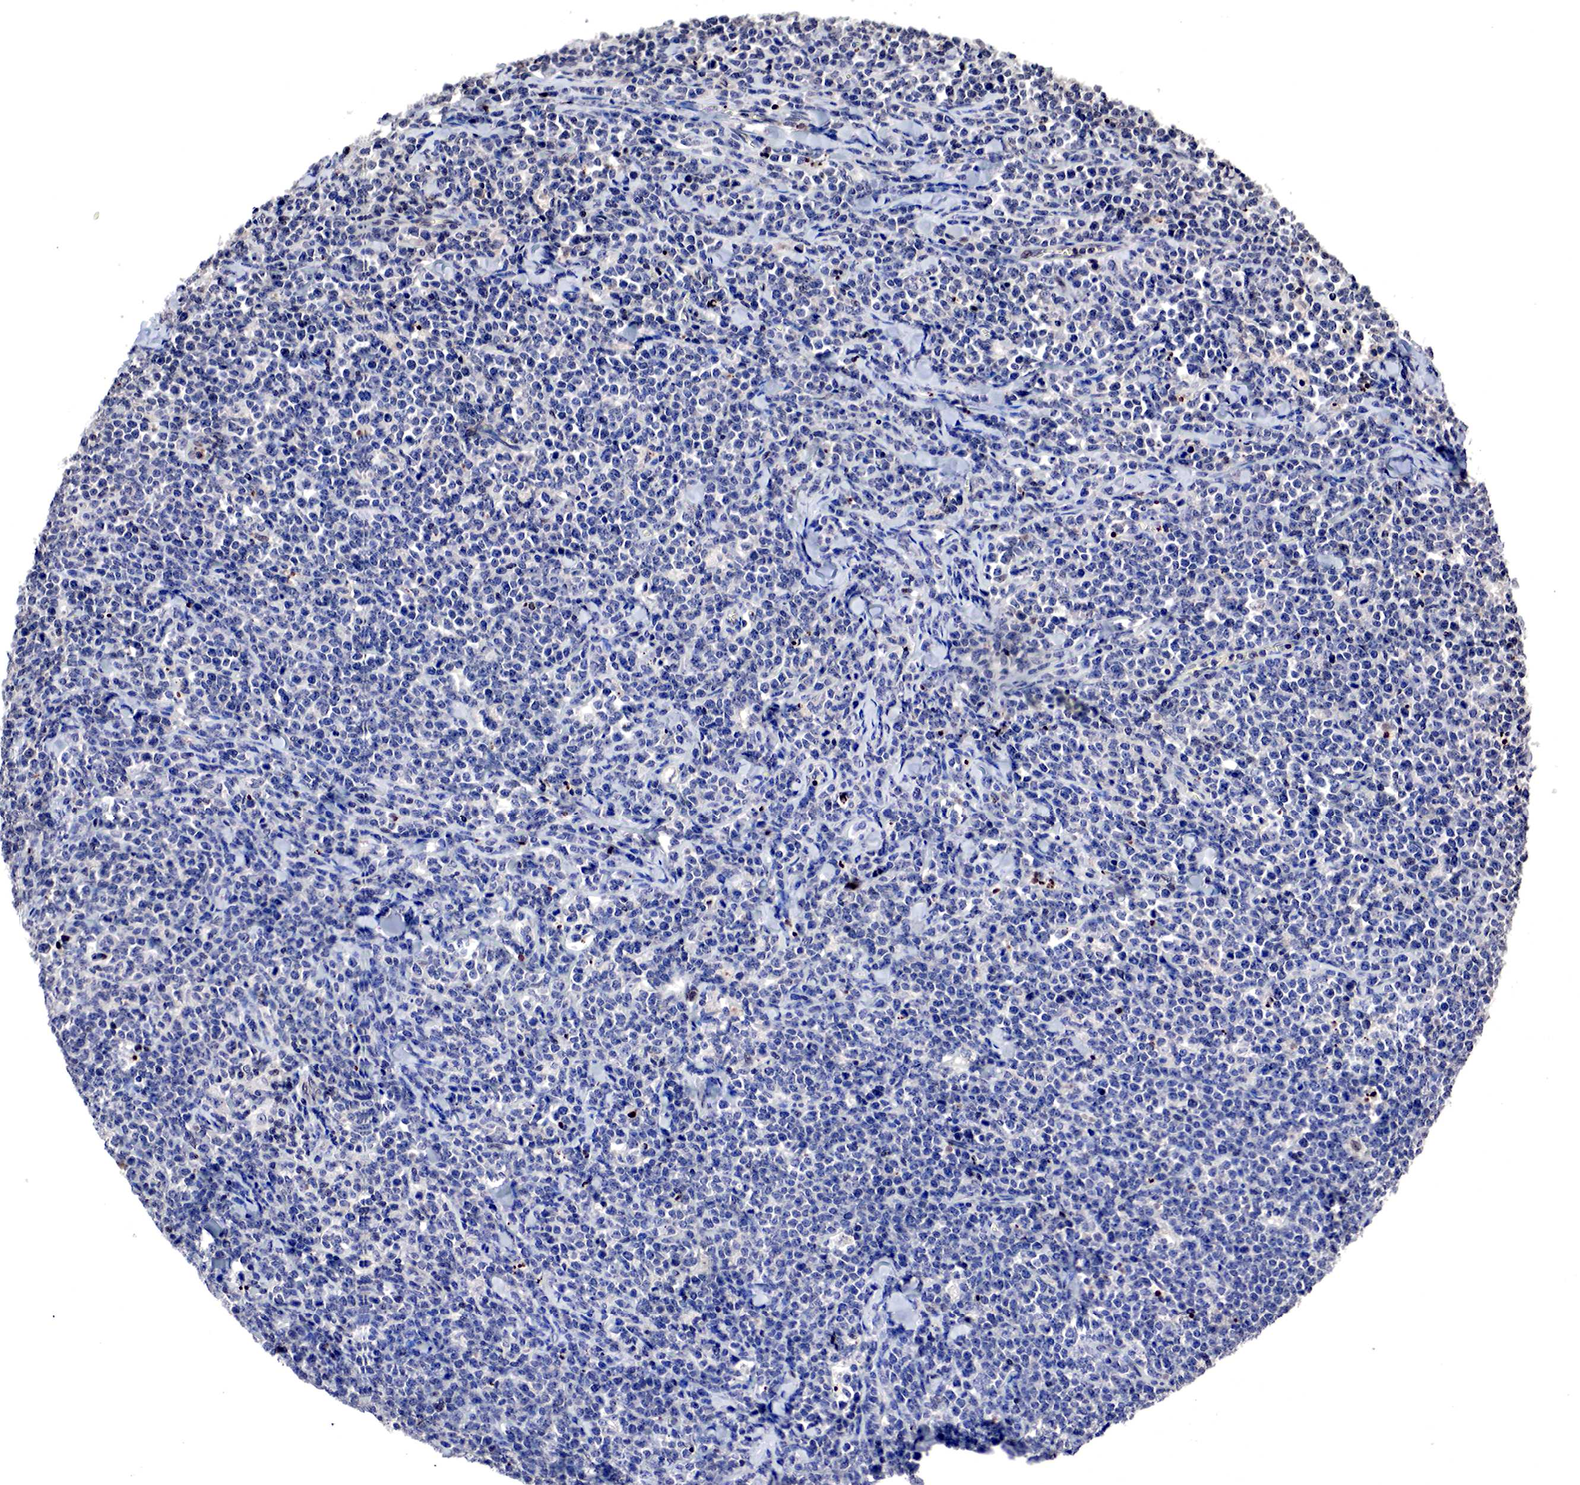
{"staining": {"intensity": "negative", "quantity": "none", "location": "none"}, "tissue": "lymphoma", "cell_type": "Tumor cells", "image_type": "cancer", "snomed": [{"axis": "morphology", "description": "Malignant lymphoma, non-Hodgkin's type, High grade"}, {"axis": "topography", "description": "Small intestine"}, {"axis": "topography", "description": "Colon"}], "caption": "The histopathology image demonstrates no staining of tumor cells in lymphoma. (Brightfield microscopy of DAB IHC at high magnification).", "gene": "DACH2", "patient": {"sex": "male", "age": 8}}